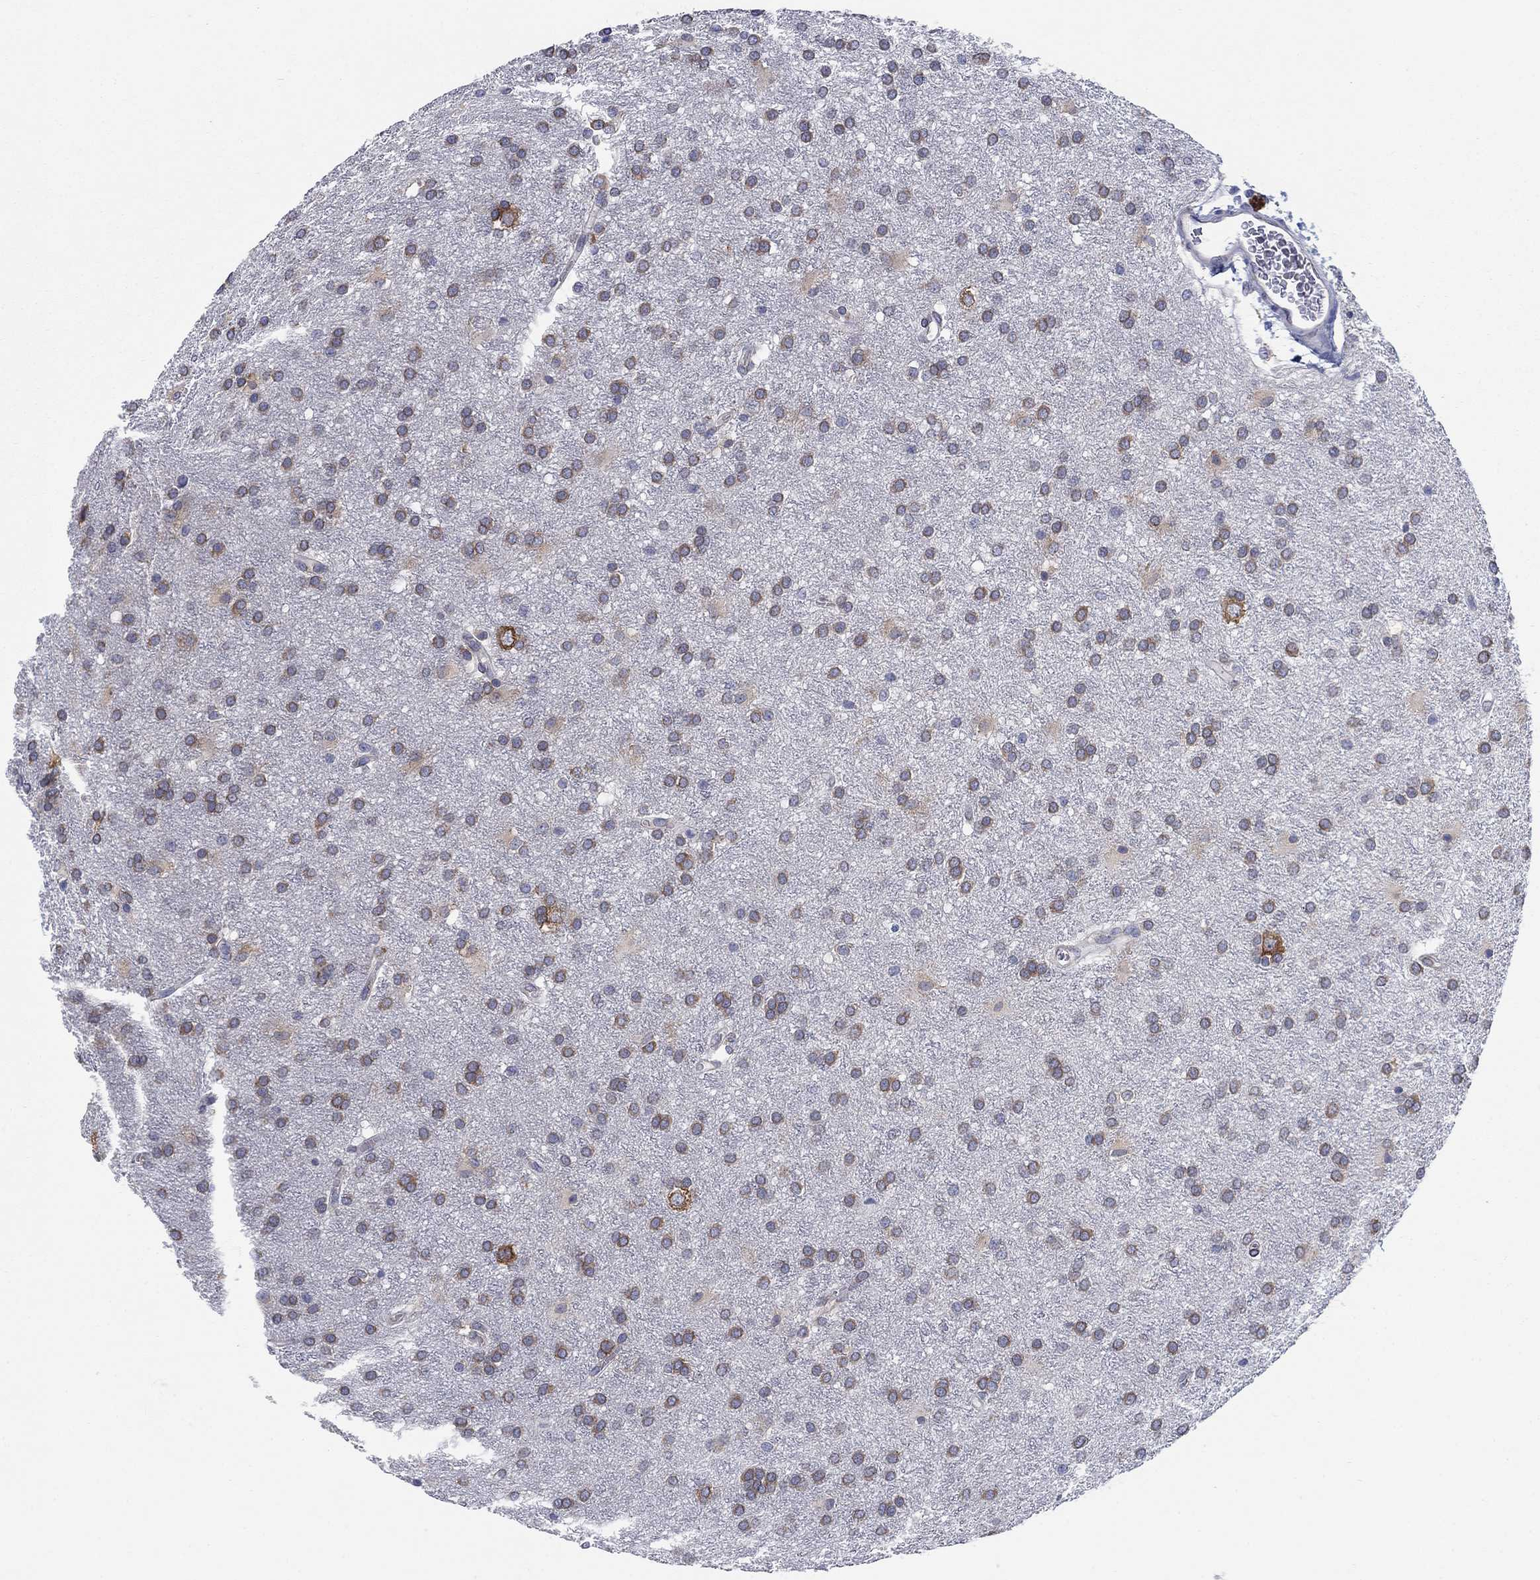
{"staining": {"intensity": "moderate", "quantity": "25%-75%", "location": "cytoplasmic/membranous"}, "tissue": "glioma", "cell_type": "Tumor cells", "image_type": "cancer", "snomed": [{"axis": "morphology", "description": "Glioma, malignant, Low grade"}, {"axis": "topography", "description": "Brain"}], "caption": "DAB immunohistochemical staining of malignant low-grade glioma reveals moderate cytoplasmic/membranous protein expression in about 25%-75% of tumor cells.", "gene": "TMEM59", "patient": {"sex": "female", "age": 32}}